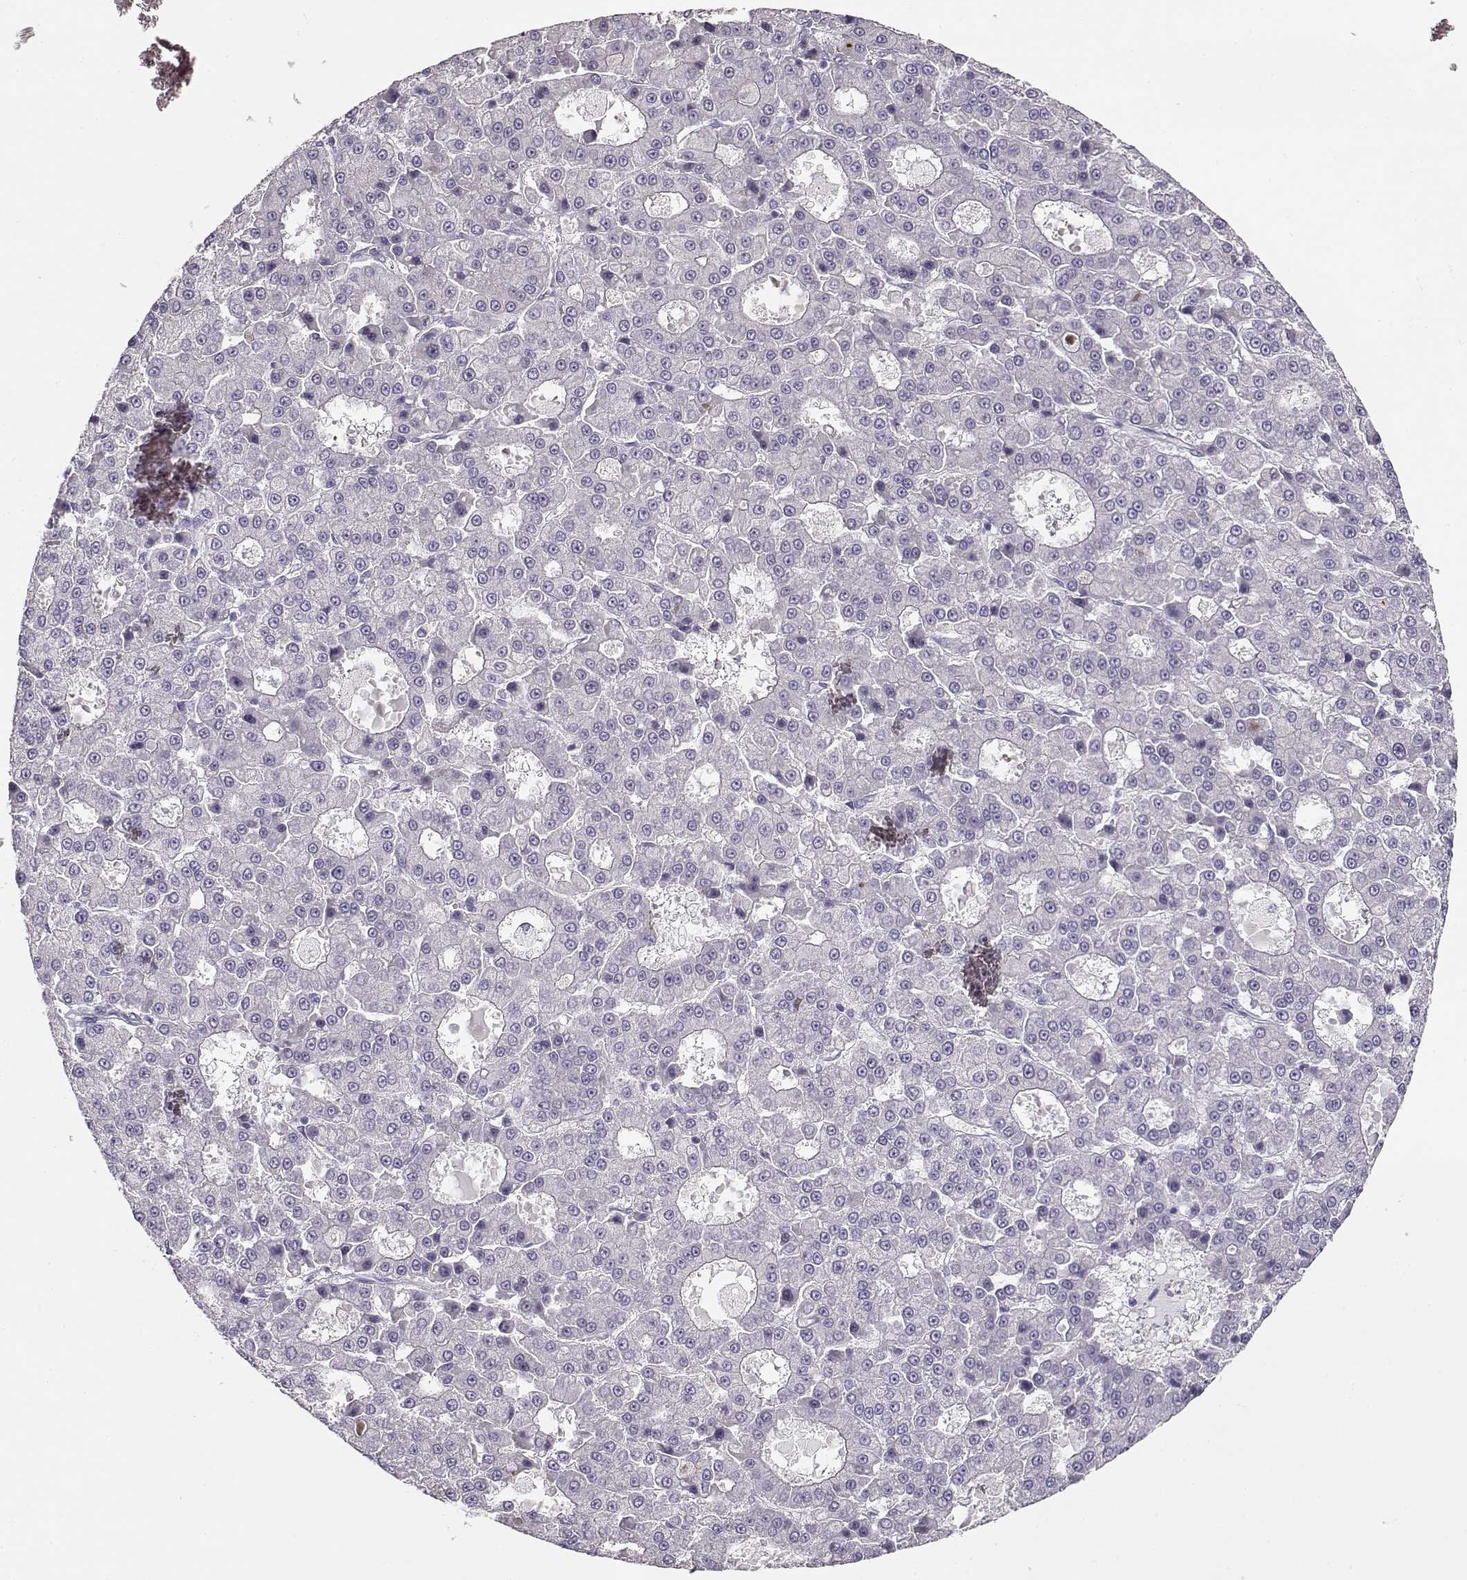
{"staining": {"intensity": "negative", "quantity": "none", "location": "none"}, "tissue": "liver cancer", "cell_type": "Tumor cells", "image_type": "cancer", "snomed": [{"axis": "morphology", "description": "Carcinoma, Hepatocellular, NOS"}, {"axis": "topography", "description": "Liver"}], "caption": "Immunohistochemical staining of hepatocellular carcinoma (liver) exhibits no significant positivity in tumor cells.", "gene": "GLIPR1L2", "patient": {"sex": "male", "age": 70}}